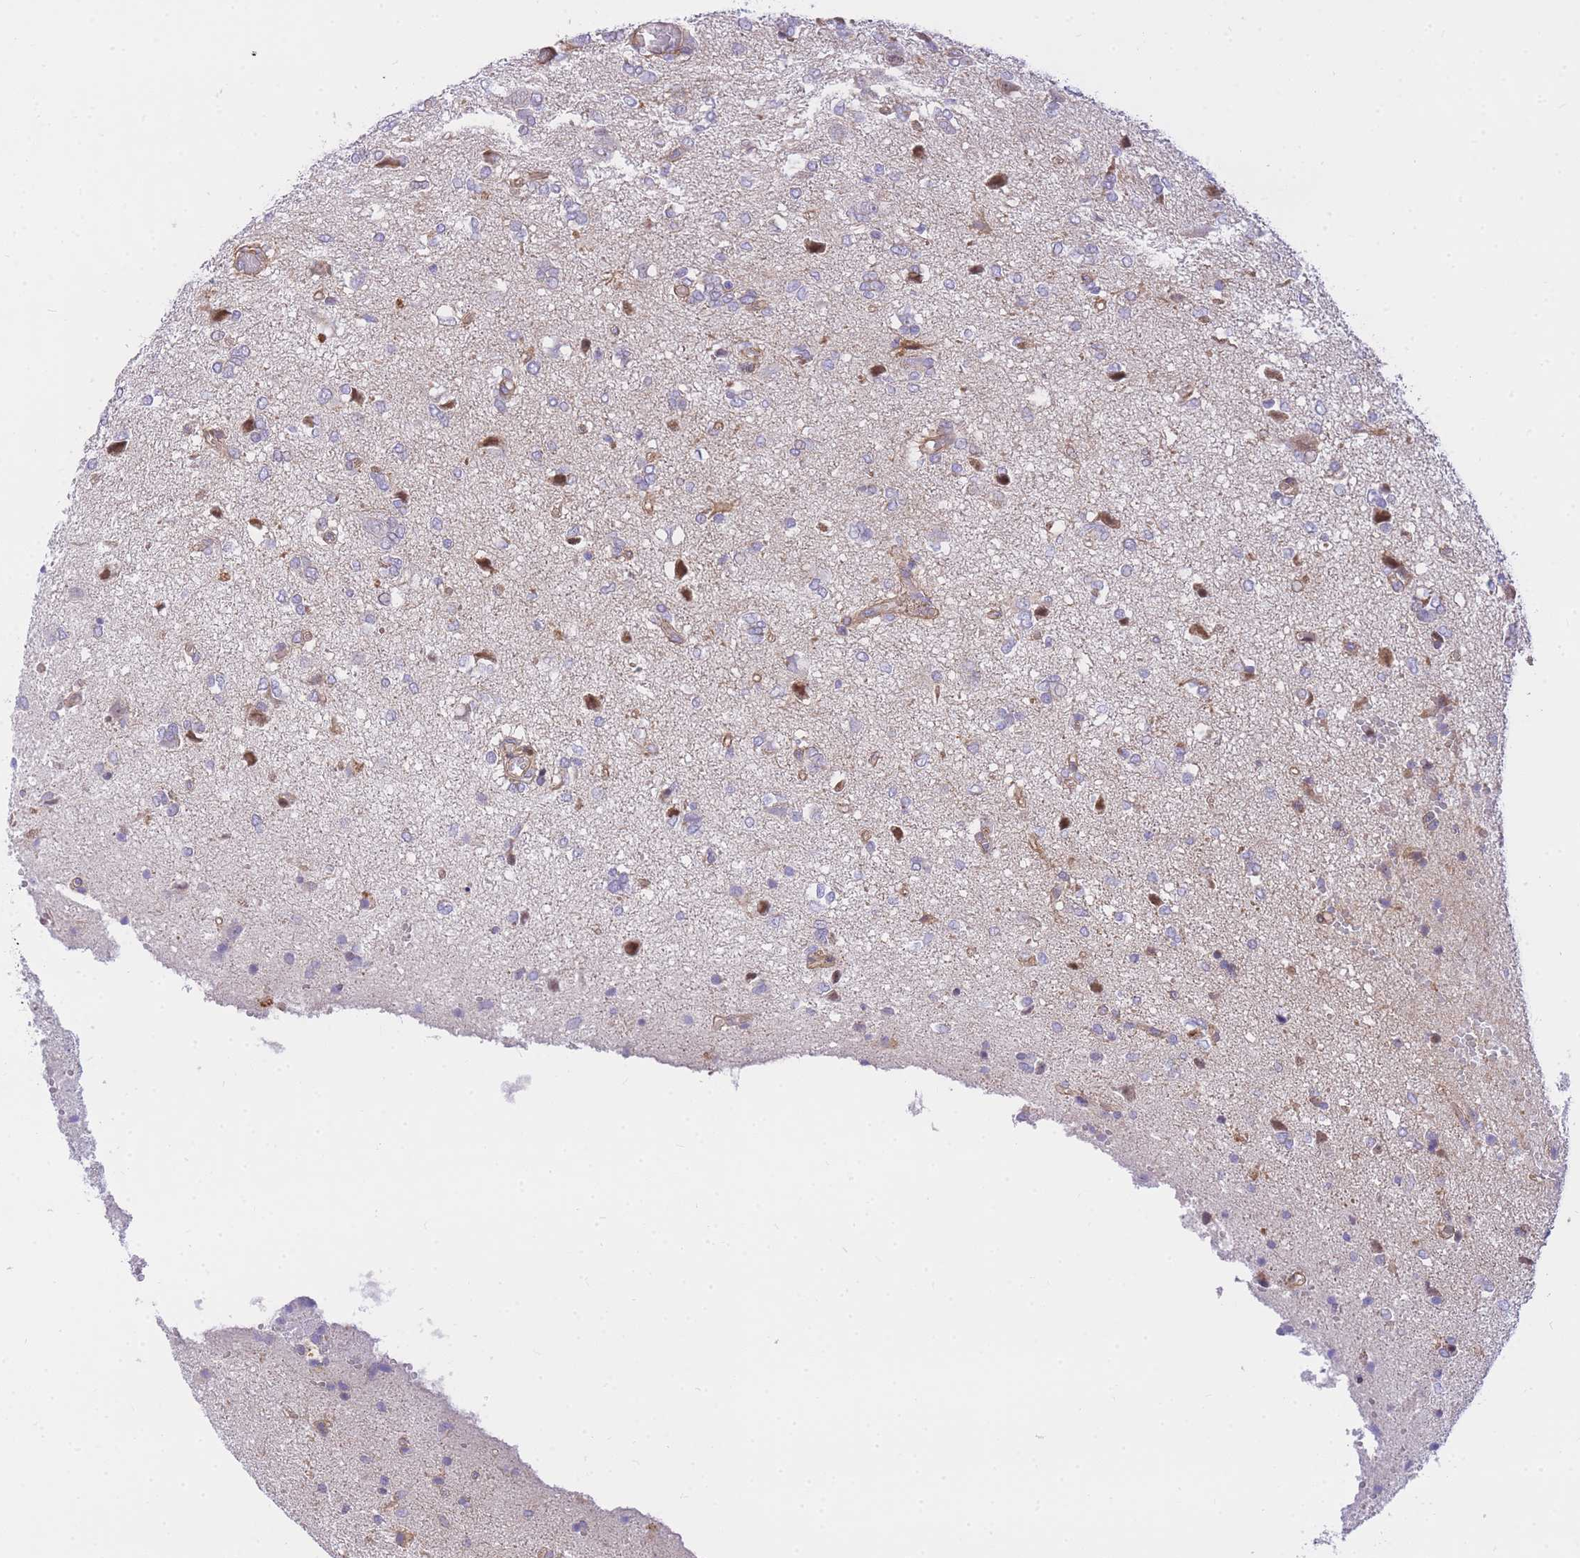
{"staining": {"intensity": "weak", "quantity": "<25%", "location": "cytoplasmic/membranous"}, "tissue": "glioma", "cell_type": "Tumor cells", "image_type": "cancer", "snomed": [{"axis": "morphology", "description": "Glioma, malignant, High grade"}, {"axis": "topography", "description": "Brain"}], "caption": "Micrograph shows no protein positivity in tumor cells of glioma tissue.", "gene": "S100PBP", "patient": {"sex": "female", "age": 59}}